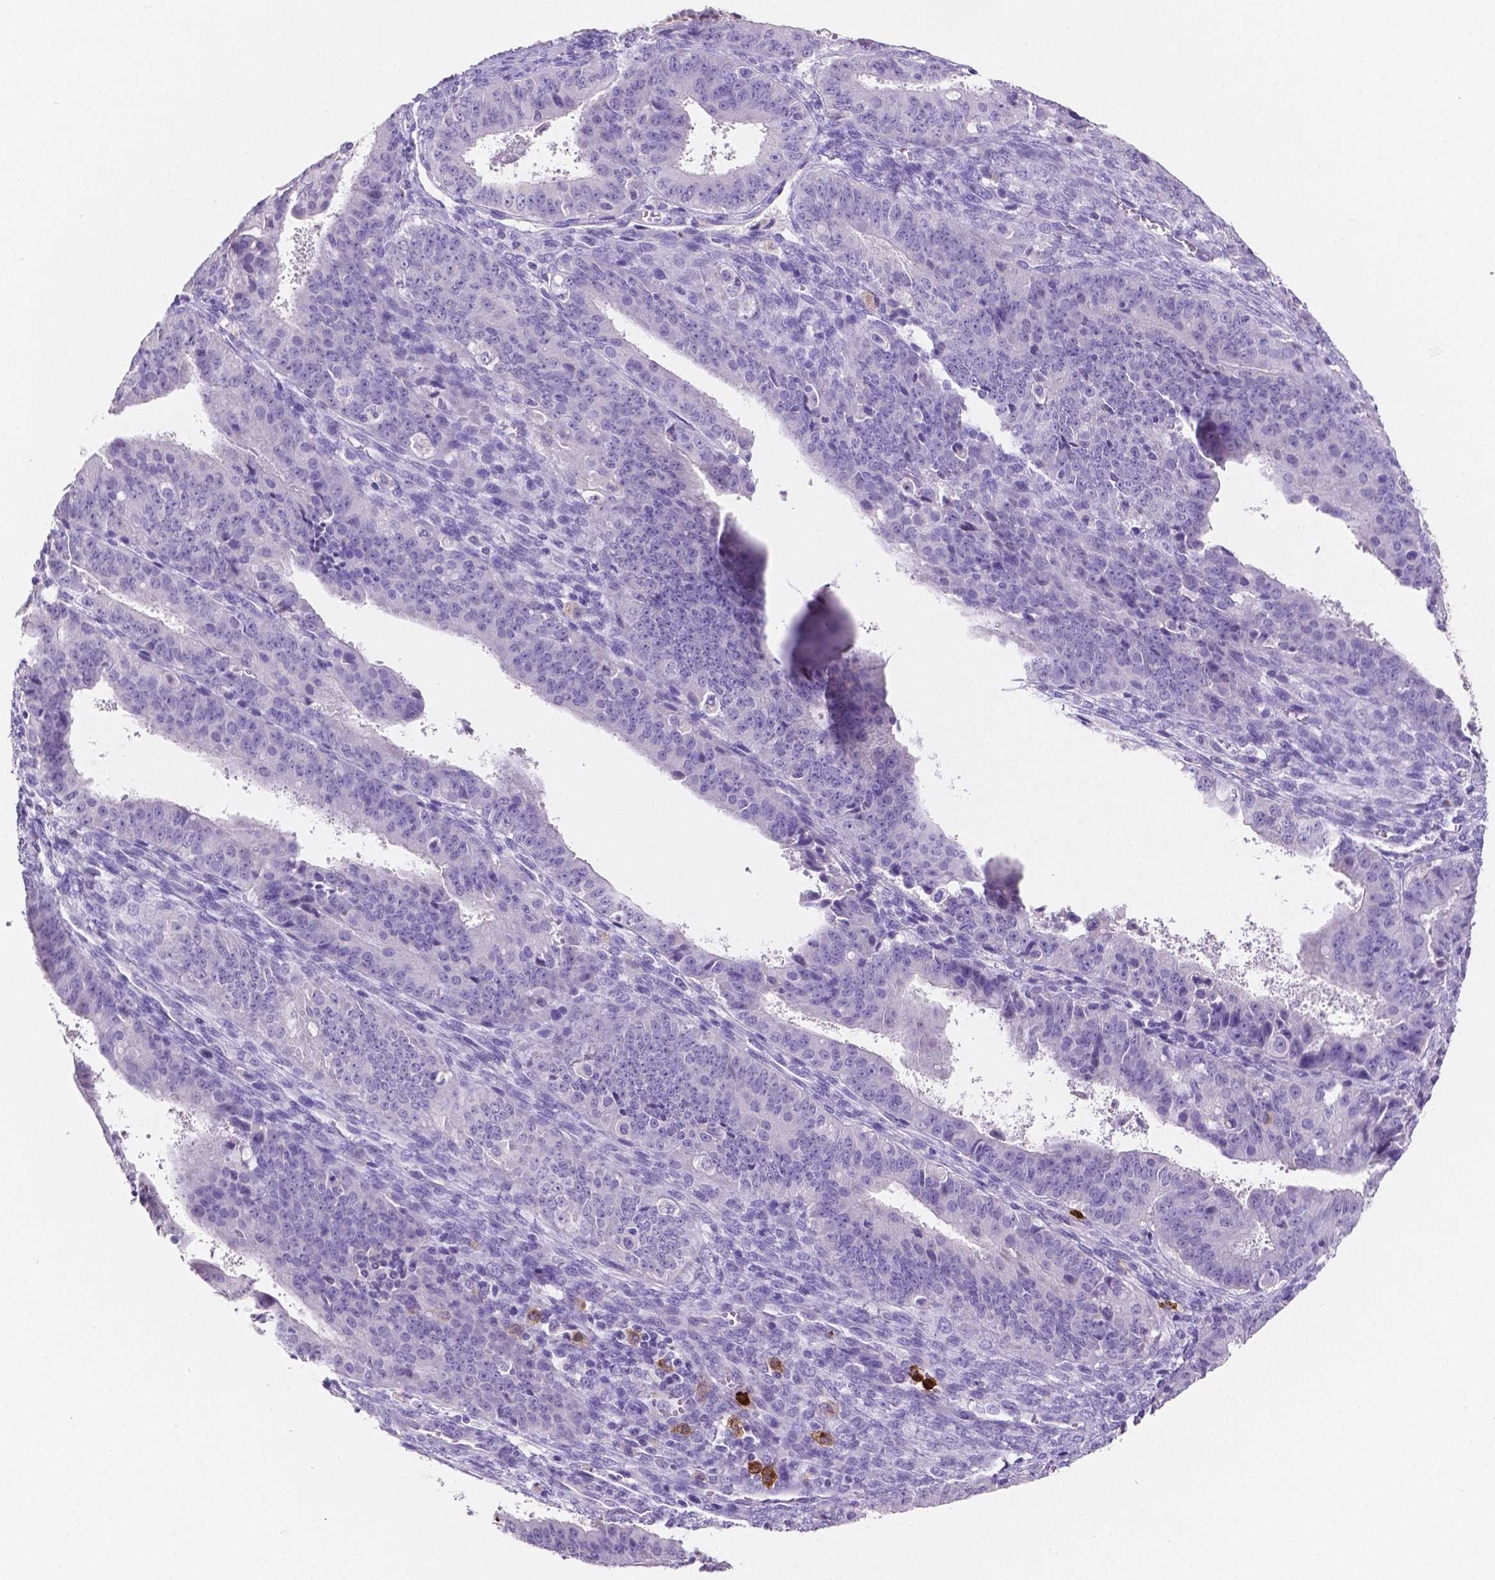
{"staining": {"intensity": "negative", "quantity": "none", "location": "none"}, "tissue": "ovarian cancer", "cell_type": "Tumor cells", "image_type": "cancer", "snomed": [{"axis": "morphology", "description": "Carcinoma, endometroid"}, {"axis": "topography", "description": "Ovary"}], "caption": "High power microscopy micrograph of an immunohistochemistry (IHC) image of ovarian cancer, revealing no significant positivity in tumor cells. The staining is performed using DAB brown chromogen with nuclei counter-stained in using hematoxylin.", "gene": "MMP9", "patient": {"sex": "female", "age": 42}}